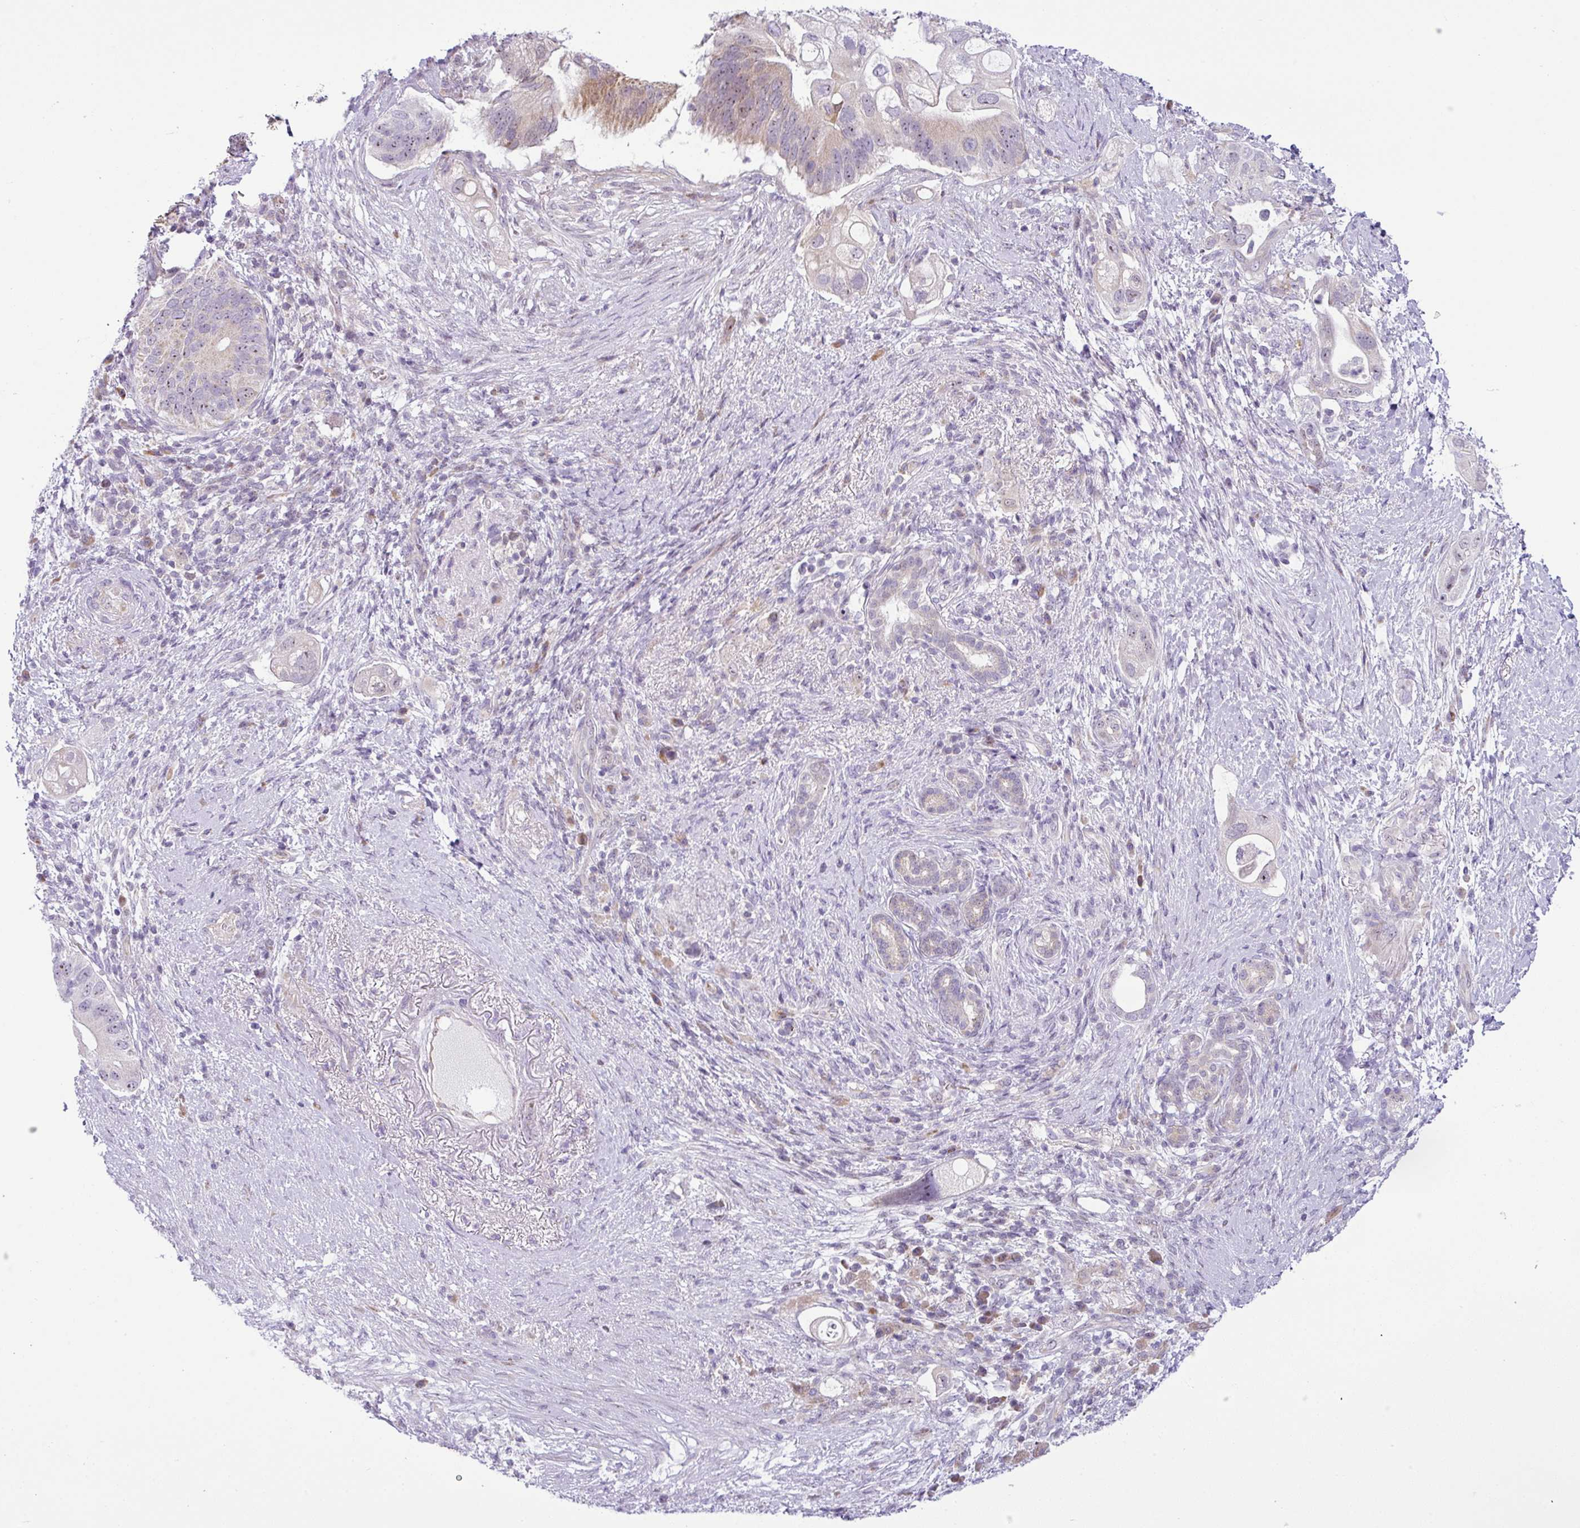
{"staining": {"intensity": "weak", "quantity": "25%-75%", "location": "cytoplasmic/membranous,nuclear"}, "tissue": "pancreatic cancer", "cell_type": "Tumor cells", "image_type": "cancer", "snomed": [{"axis": "morphology", "description": "Adenocarcinoma, NOS"}, {"axis": "topography", "description": "Pancreas"}], "caption": "This is a micrograph of immunohistochemistry (IHC) staining of pancreatic adenocarcinoma, which shows weak expression in the cytoplasmic/membranous and nuclear of tumor cells.", "gene": "NDUFB2", "patient": {"sex": "female", "age": 72}}